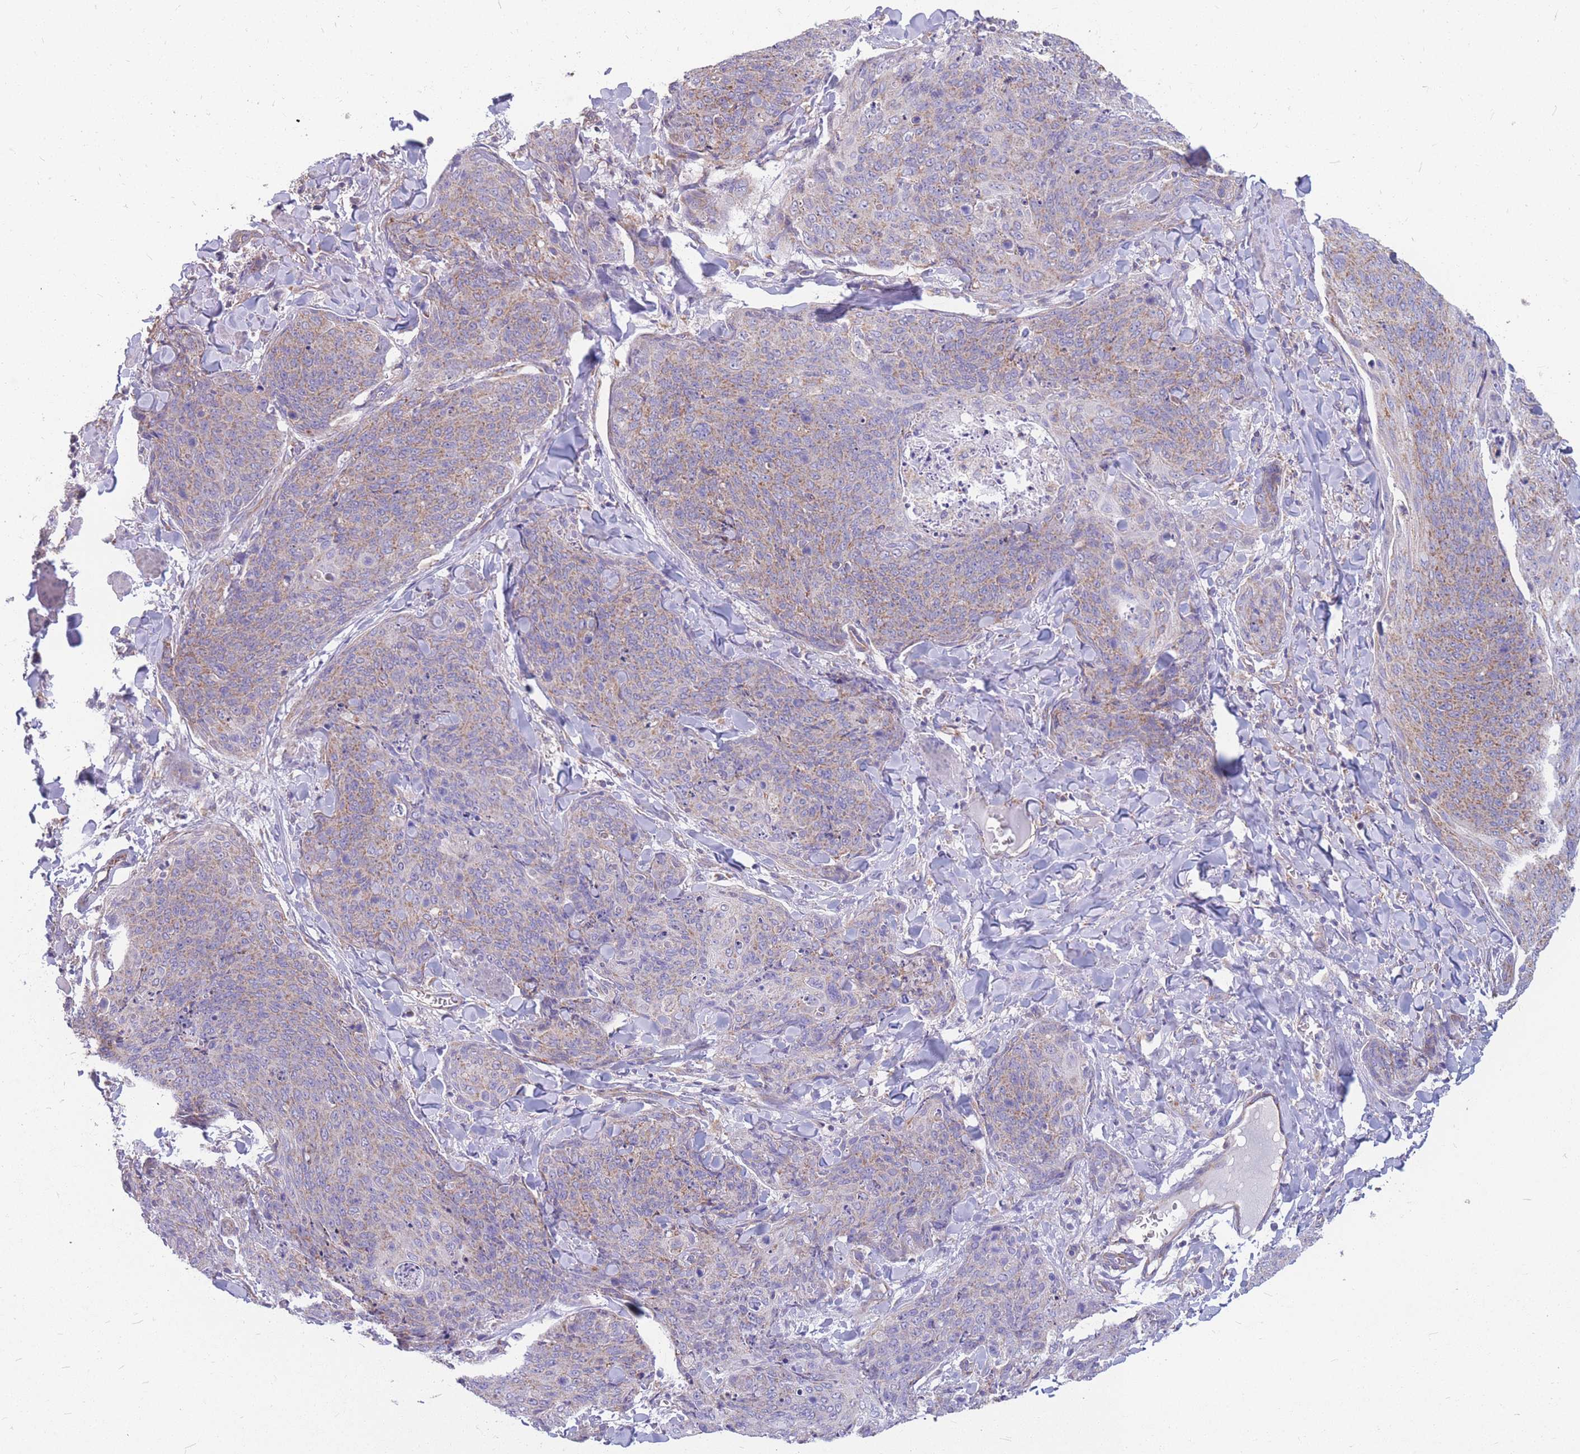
{"staining": {"intensity": "weak", "quantity": "25%-75%", "location": "cytoplasmic/membranous"}, "tissue": "skin cancer", "cell_type": "Tumor cells", "image_type": "cancer", "snomed": [{"axis": "morphology", "description": "Squamous cell carcinoma, NOS"}, {"axis": "topography", "description": "Skin"}, {"axis": "topography", "description": "Vulva"}], "caption": "The micrograph reveals a brown stain indicating the presence of a protein in the cytoplasmic/membranous of tumor cells in squamous cell carcinoma (skin).", "gene": "MRPS9", "patient": {"sex": "female", "age": 85}}